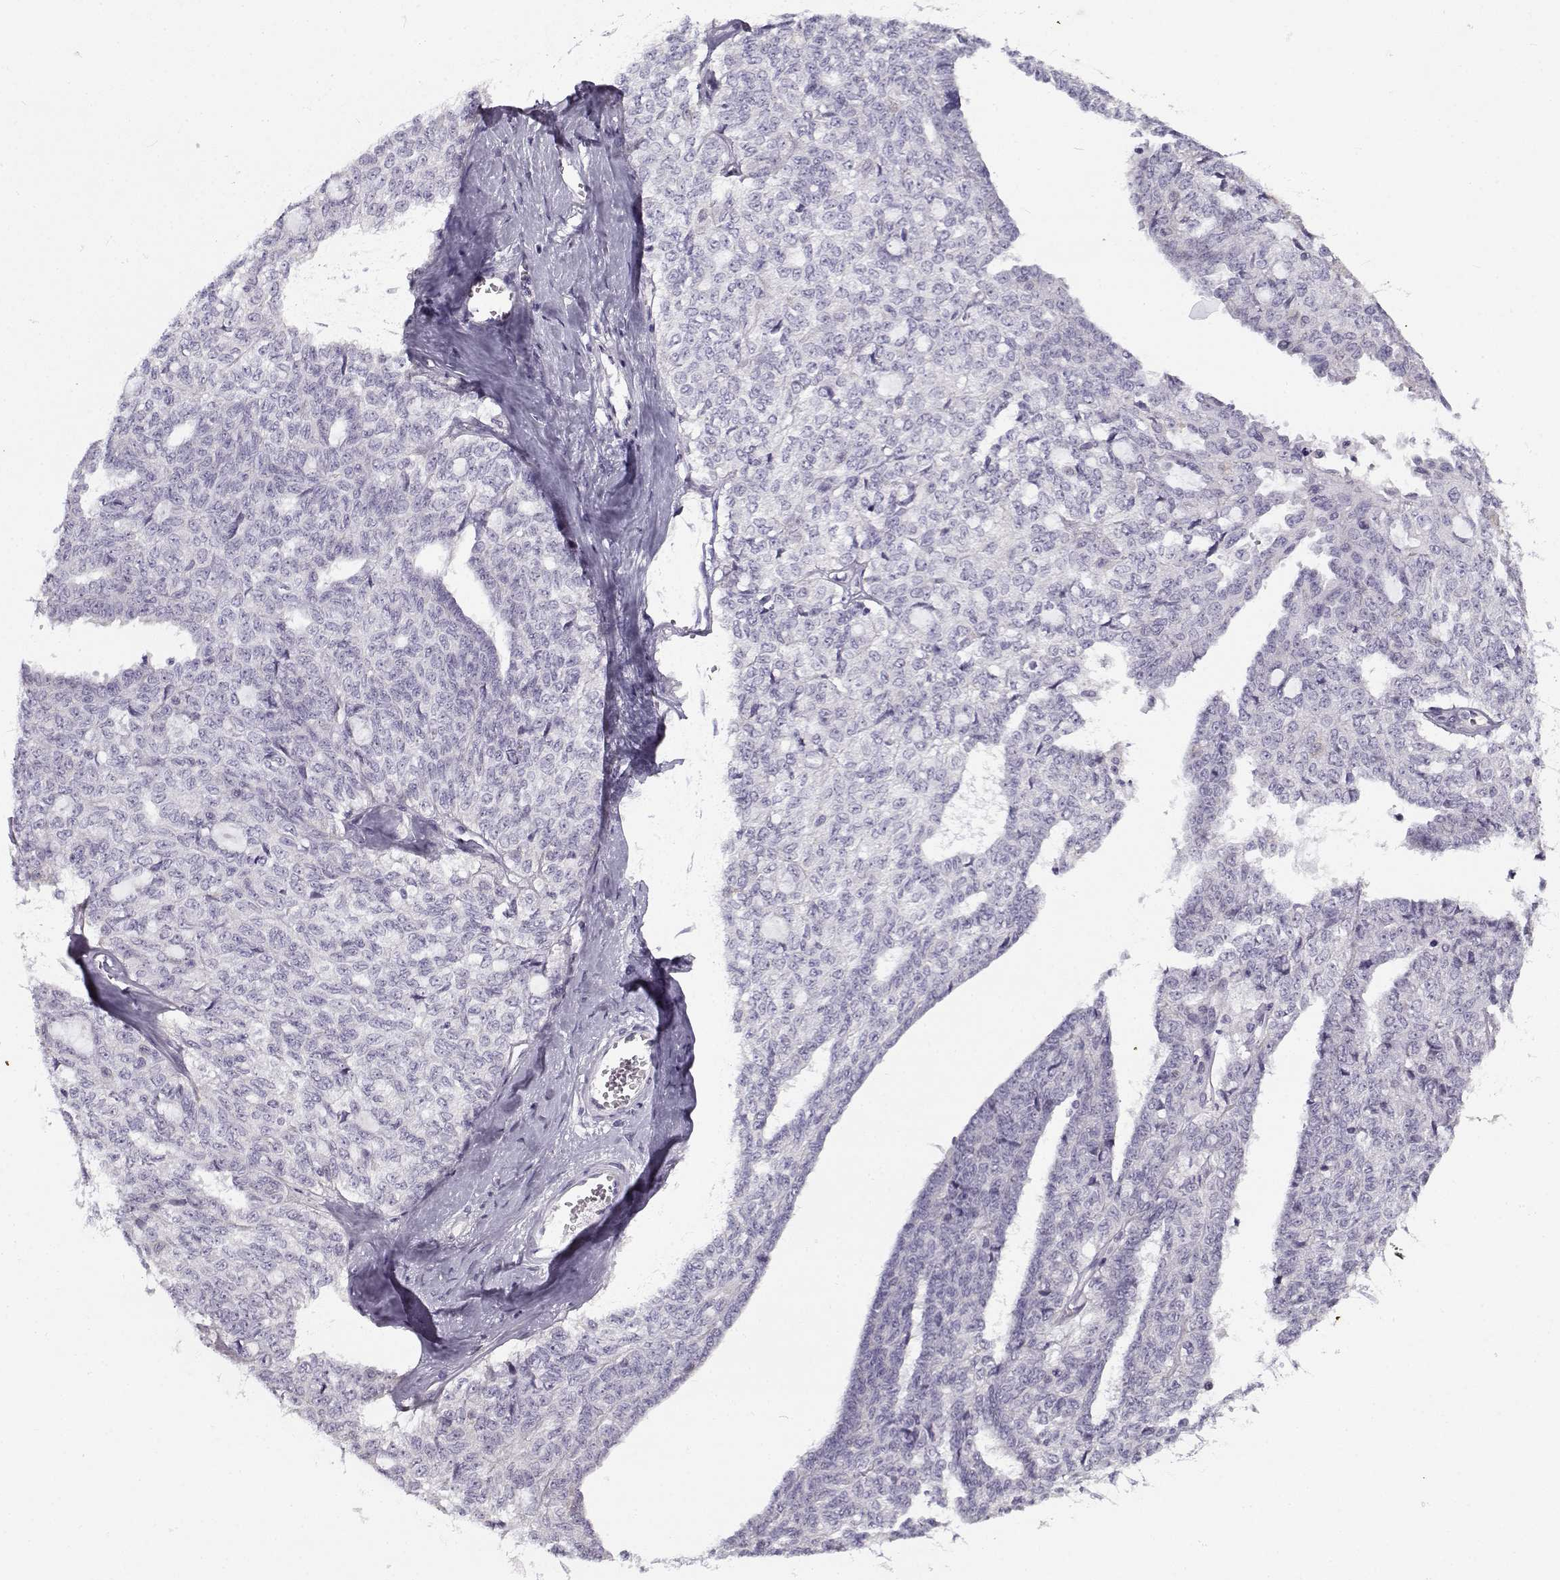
{"staining": {"intensity": "negative", "quantity": "none", "location": "none"}, "tissue": "ovarian cancer", "cell_type": "Tumor cells", "image_type": "cancer", "snomed": [{"axis": "morphology", "description": "Cystadenocarcinoma, serous, NOS"}, {"axis": "topography", "description": "Ovary"}], "caption": "Tumor cells show no significant protein staining in ovarian cancer (serous cystadenocarcinoma).", "gene": "TEX55", "patient": {"sex": "female", "age": 71}}